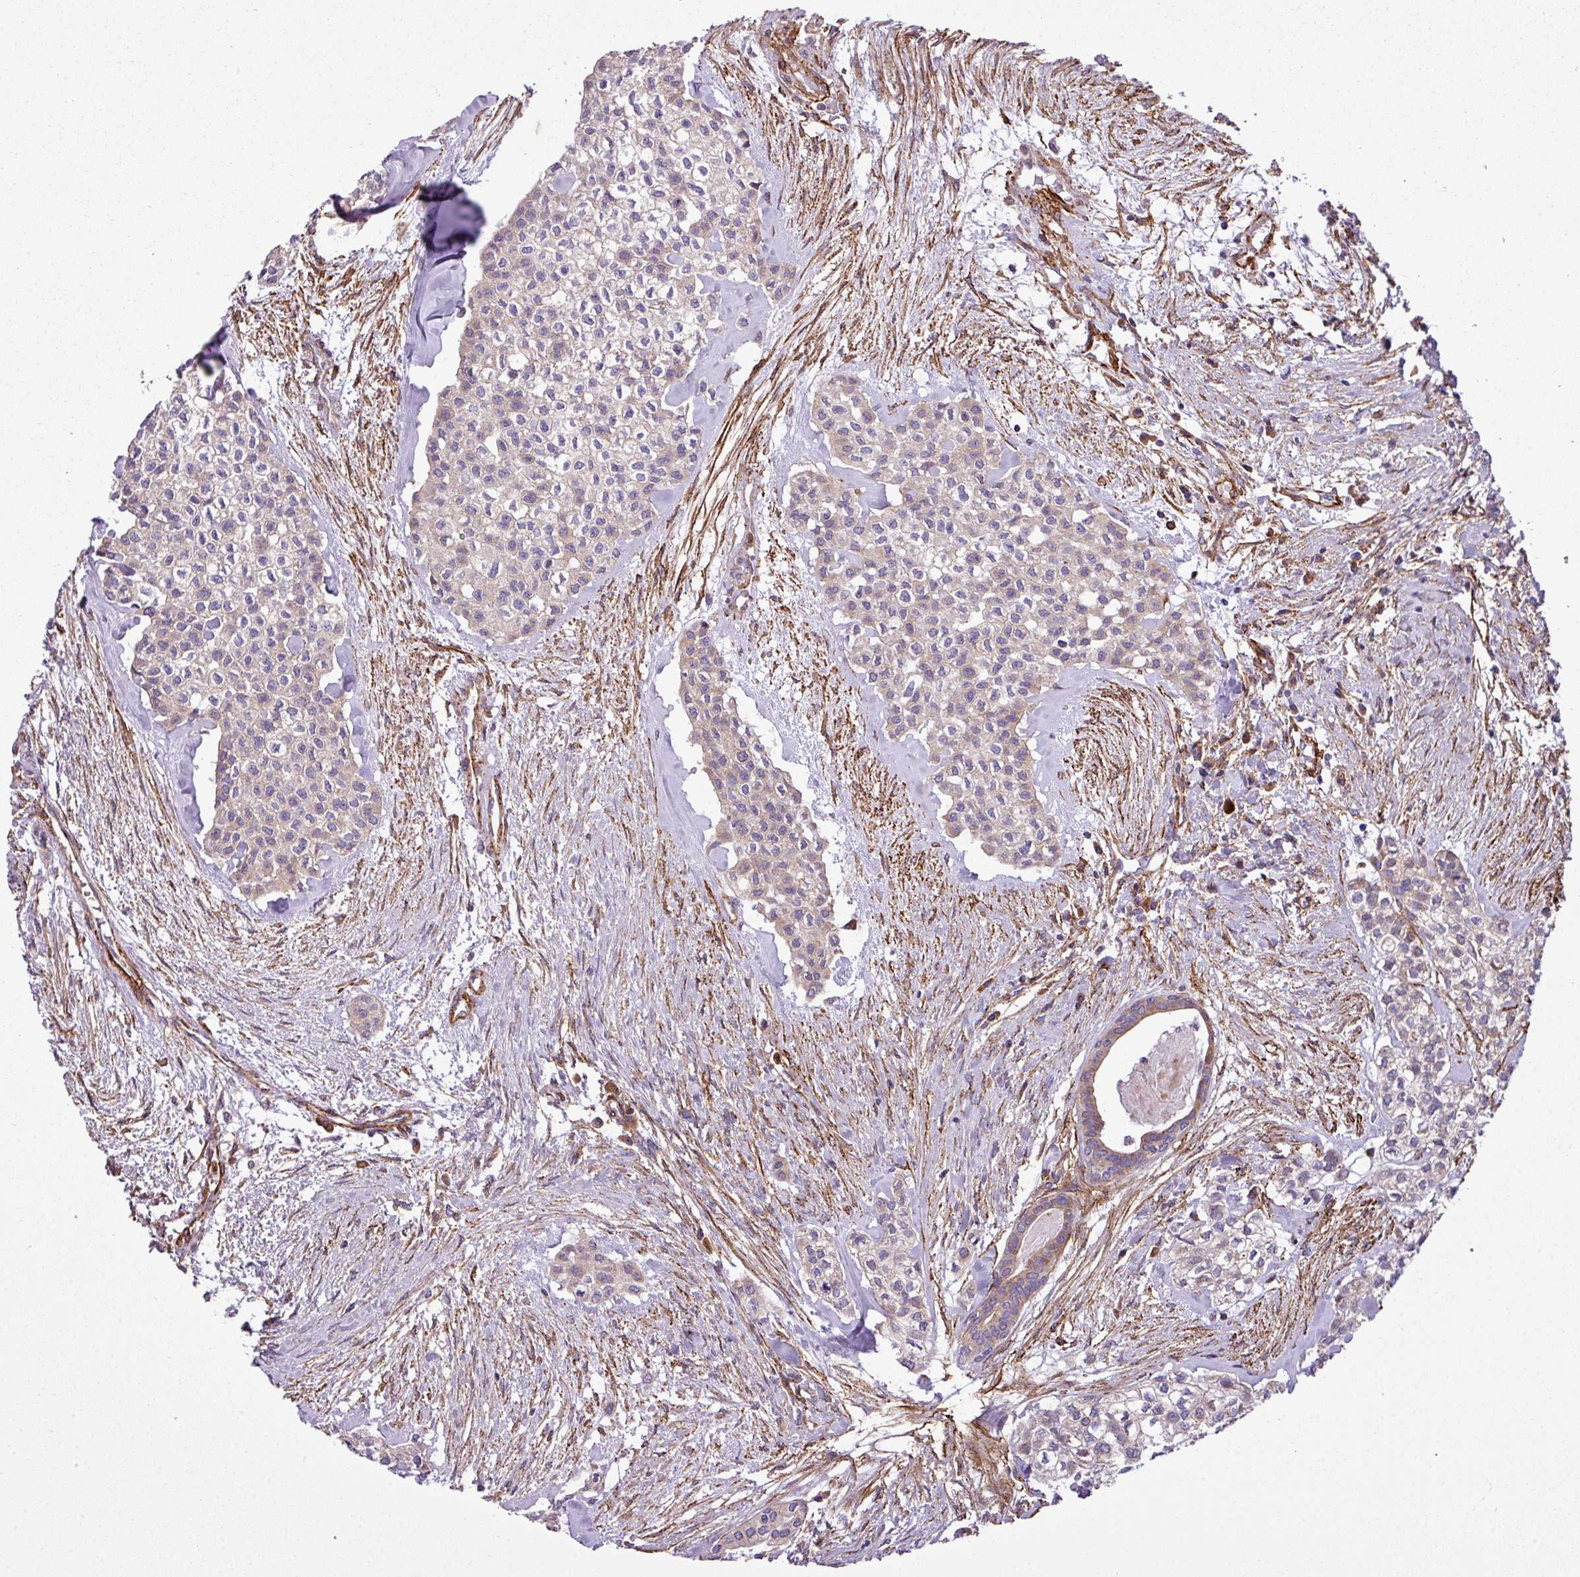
{"staining": {"intensity": "negative", "quantity": "none", "location": "none"}, "tissue": "head and neck cancer", "cell_type": "Tumor cells", "image_type": "cancer", "snomed": [{"axis": "morphology", "description": "Adenocarcinoma, NOS"}, {"axis": "topography", "description": "Head-Neck"}], "caption": "Tumor cells are negative for protein expression in human adenocarcinoma (head and neck).", "gene": "FAM47E", "patient": {"sex": "male", "age": 81}}